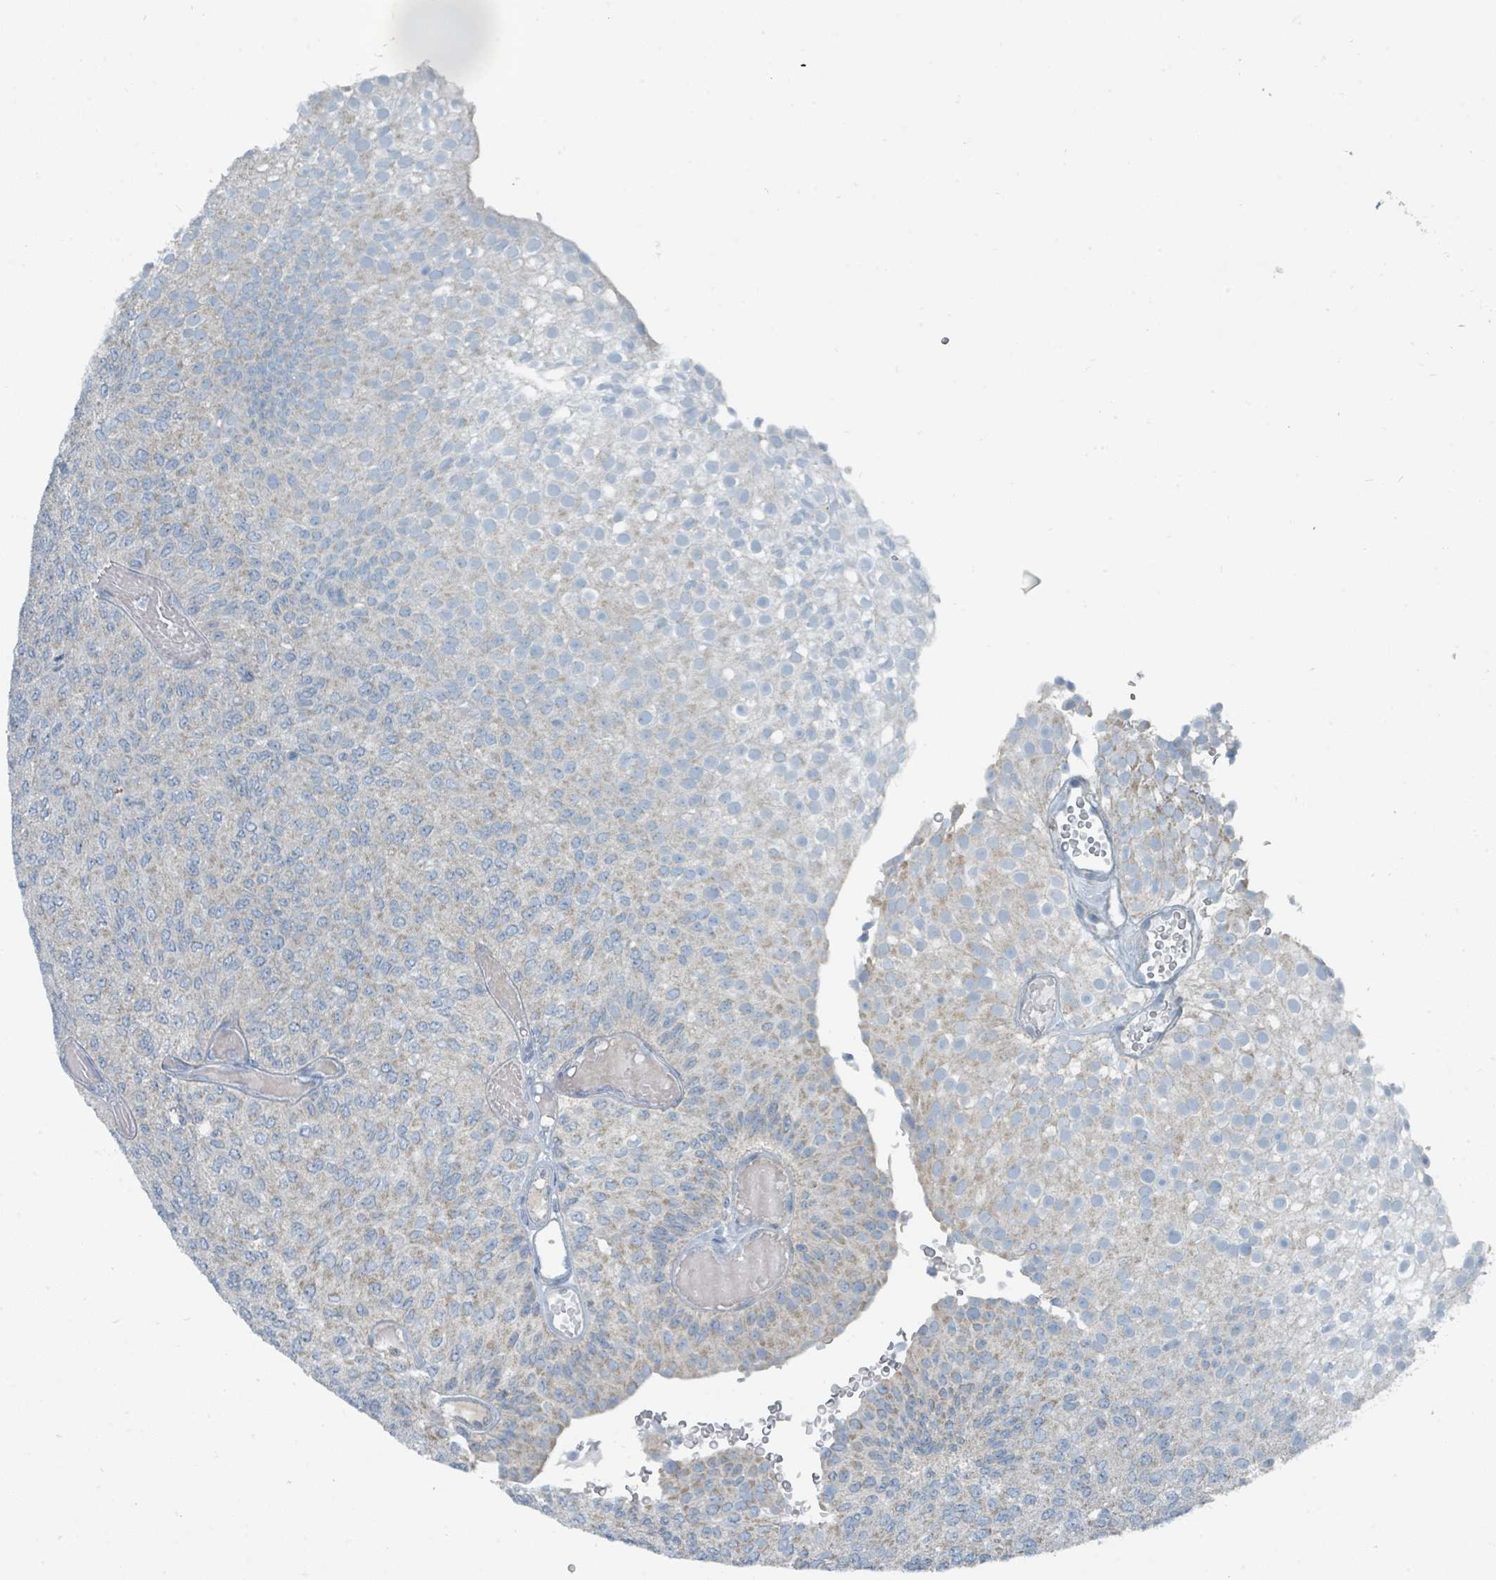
{"staining": {"intensity": "weak", "quantity": "25%-75%", "location": "cytoplasmic/membranous"}, "tissue": "urothelial cancer", "cell_type": "Tumor cells", "image_type": "cancer", "snomed": [{"axis": "morphology", "description": "Urothelial carcinoma, Low grade"}, {"axis": "topography", "description": "Urinary bladder"}], "caption": "Immunohistochemical staining of urothelial carcinoma (low-grade) shows weak cytoplasmic/membranous protein positivity in about 25%-75% of tumor cells.", "gene": "RASA4", "patient": {"sex": "male", "age": 78}}